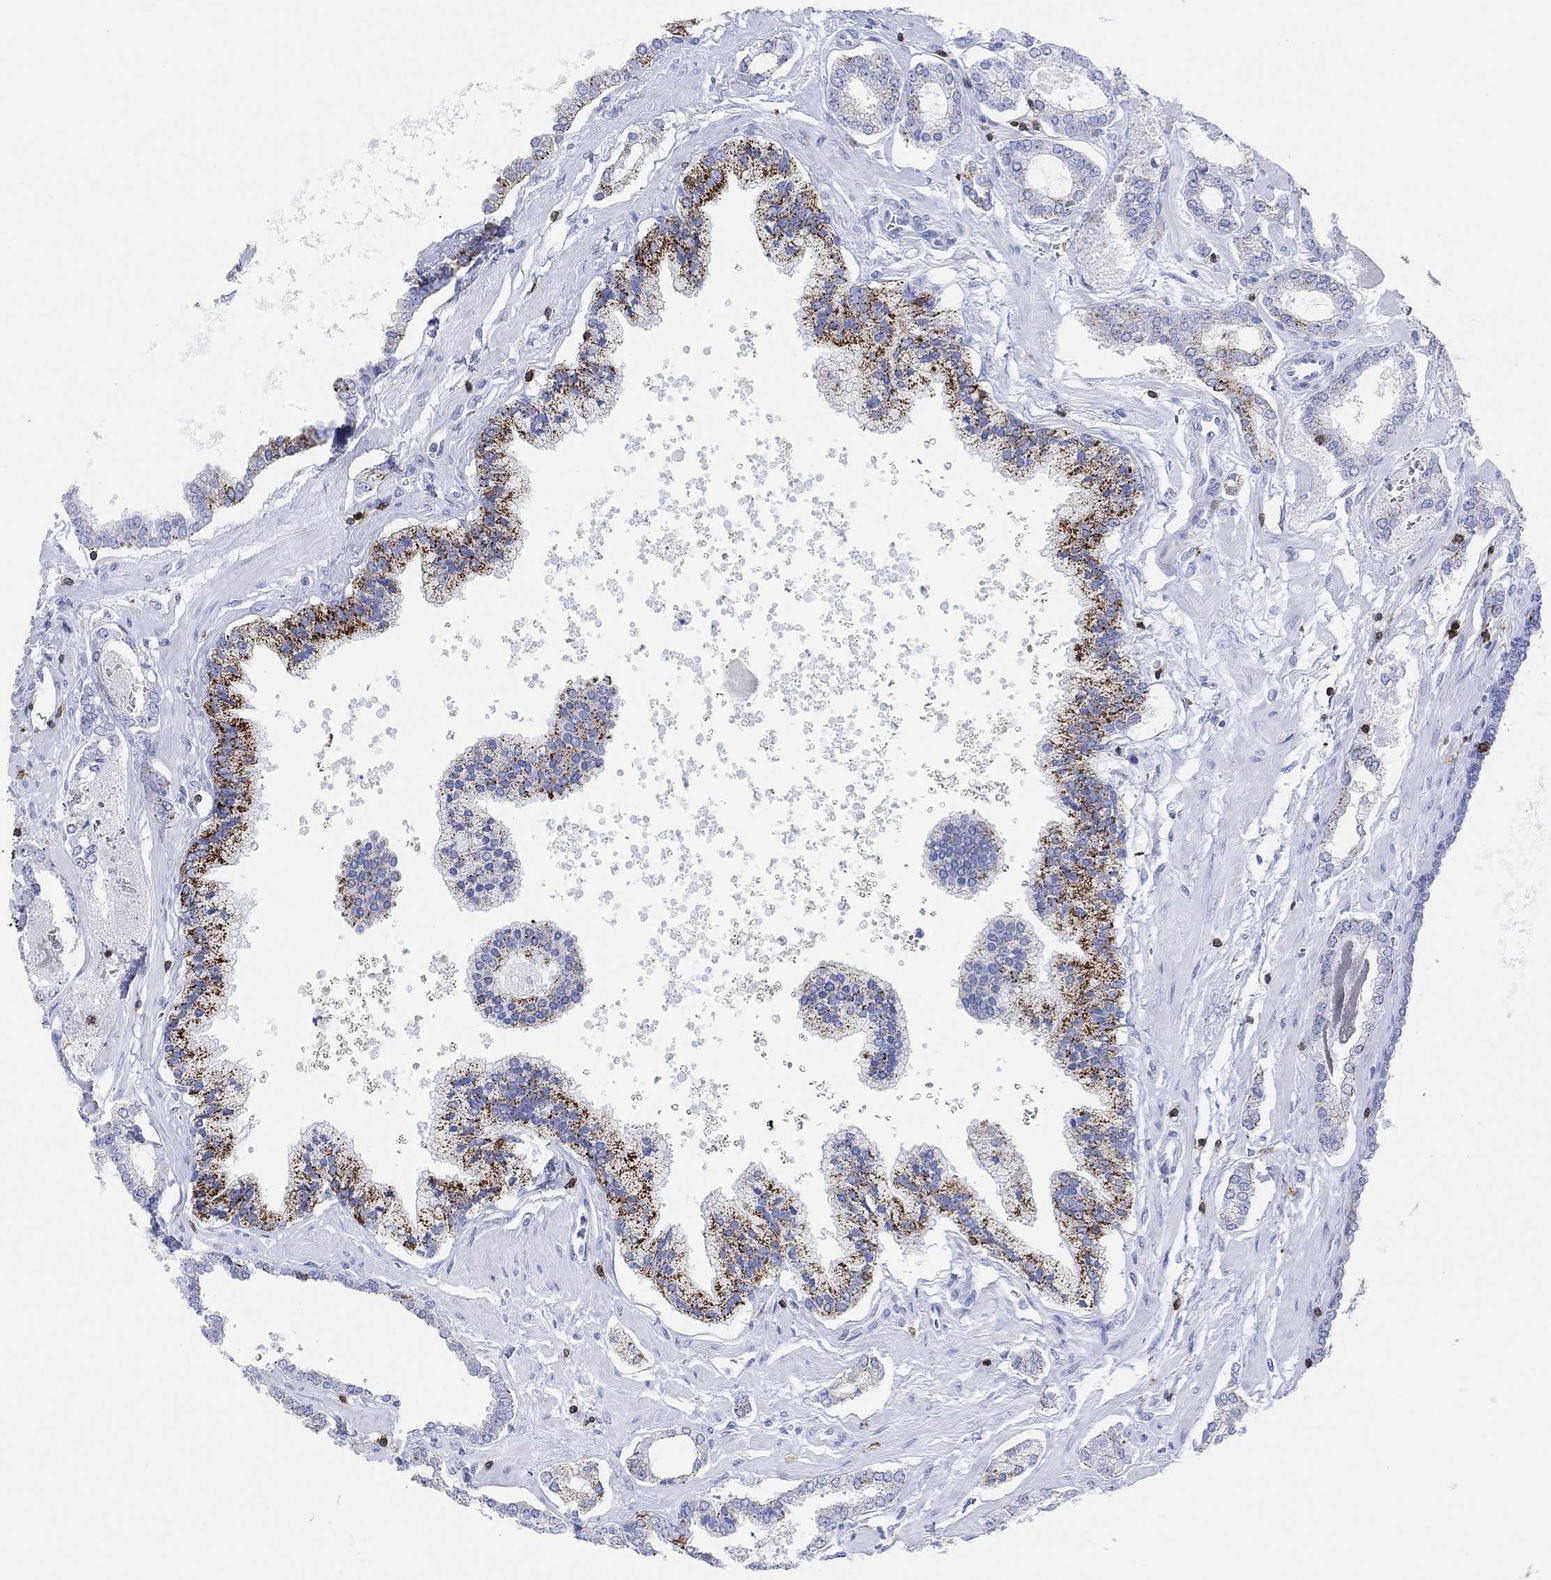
{"staining": {"intensity": "strong", "quantity": "25%-75%", "location": "cytoplasmic/membranous"}, "tissue": "prostate cancer", "cell_type": "Tumor cells", "image_type": "cancer", "snomed": [{"axis": "morphology", "description": "Adenocarcinoma, NOS"}, {"axis": "topography", "description": "Prostate"}], "caption": "Tumor cells reveal high levels of strong cytoplasmic/membranous positivity in about 25%-75% of cells in human adenocarcinoma (prostate).", "gene": "GPR65", "patient": {"sex": "male", "age": 63}}